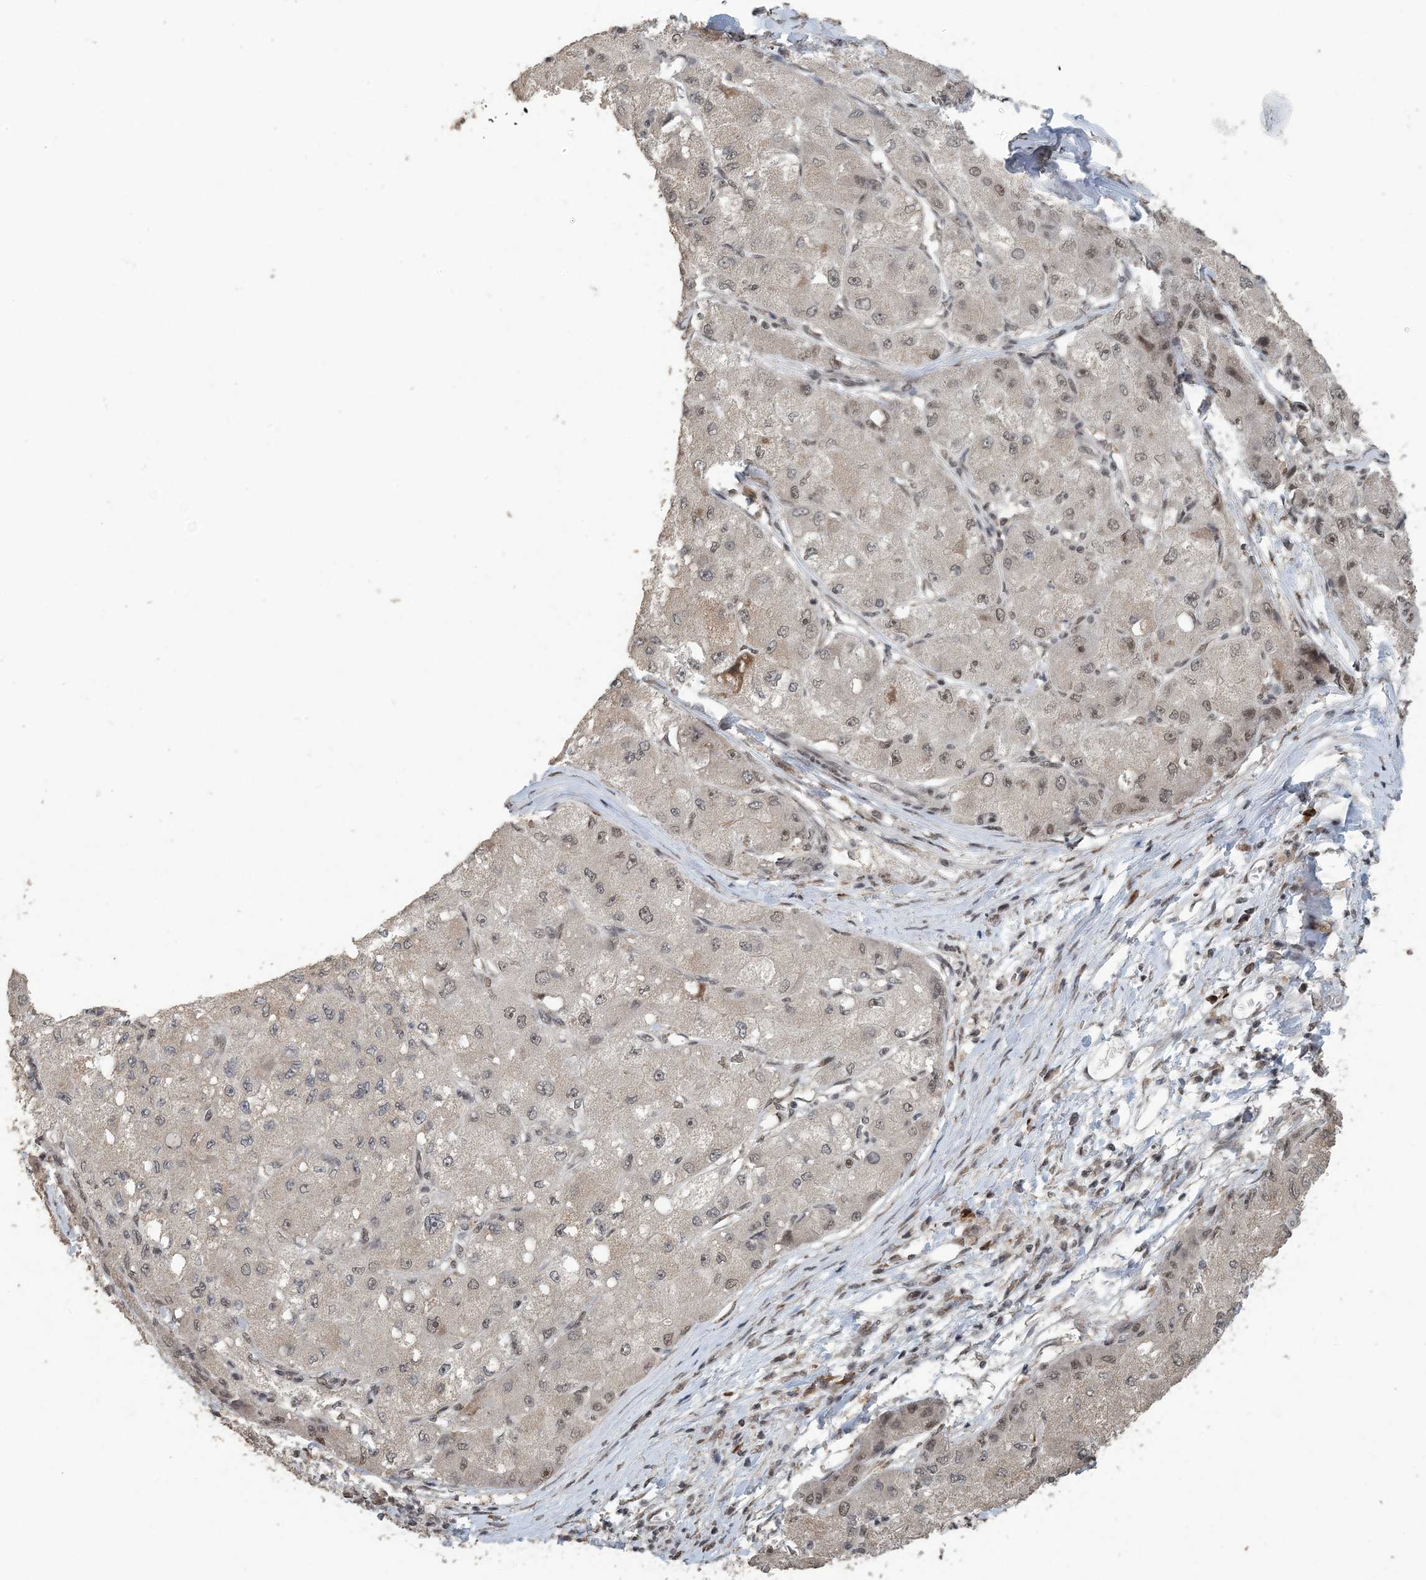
{"staining": {"intensity": "weak", "quantity": "<25%", "location": "nuclear"}, "tissue": "liver cancer", "cell_type": "Tumor cells", "image_type": "cancer", "snomed": [{"axis": "morphology", "description": "Carcinoma, Hepatocellular, NOS"}, {"axis": "topography", "description": "Liver"}], "caption": "Tumor cells are negative for brown protein staining in liver hepatocellular carcinoma.", "gene": "MBD2", "patient": {"sex": "male", "age": 80}}